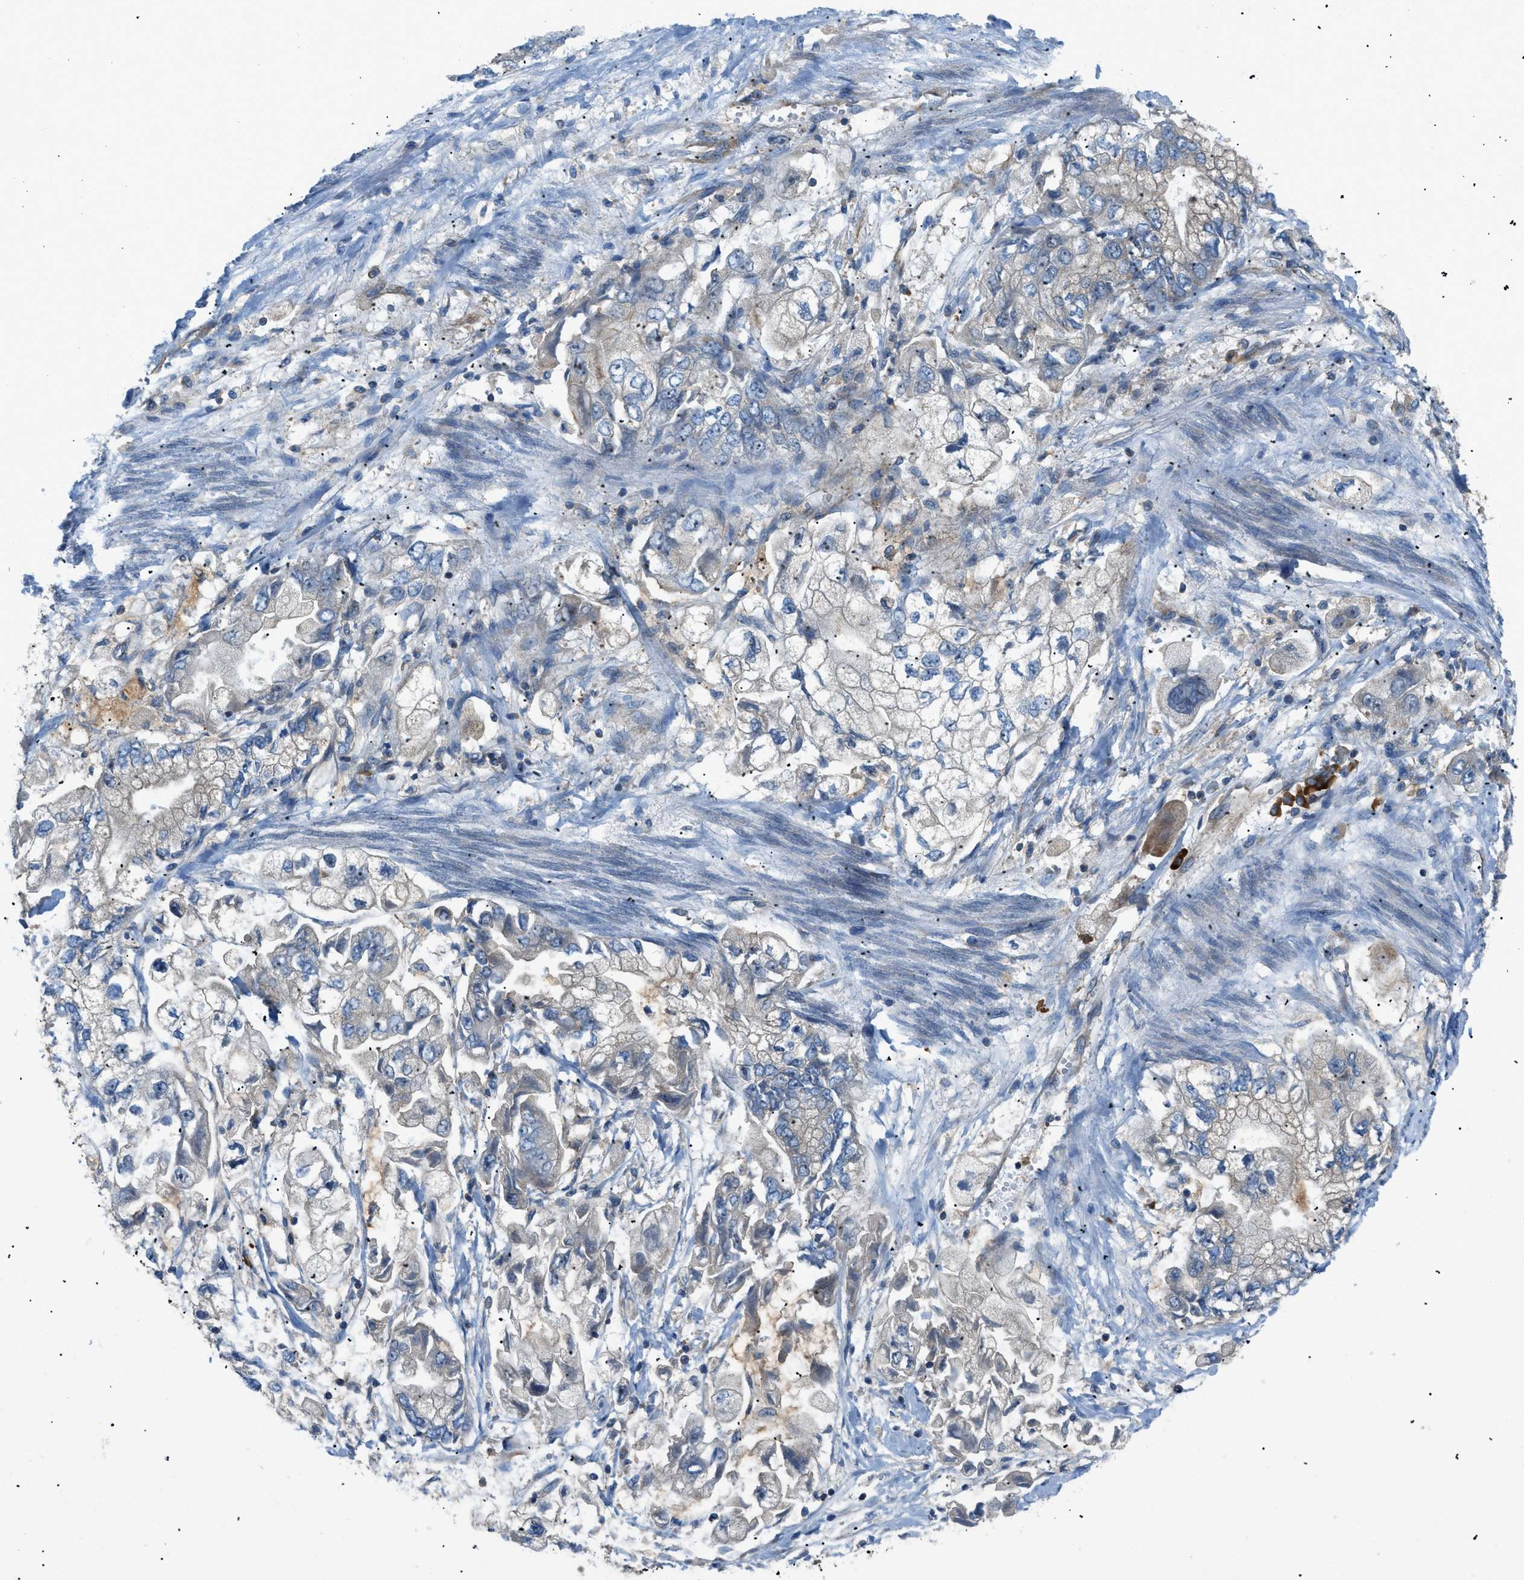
{"staining": {"intensity": "negative", "quantity": "none", "location": "none"}, "tissue": "stomach cancer", "cell_type": "Tumor cells", "image_type": "cancer", "snomed": [{"axis": "morphology", "description": "Normal tissue, NOS"}, {"axis": "morphology", "description": "Adenocarcinoma, NOS"}, {"axis": "topography", "description": "Stomach"}], "caption": "A micrograph of human stomach cancer is negative for staining in tumor cells.", "gene": "ATP2A3", "patient": {"sex": "male", "age": 62}}